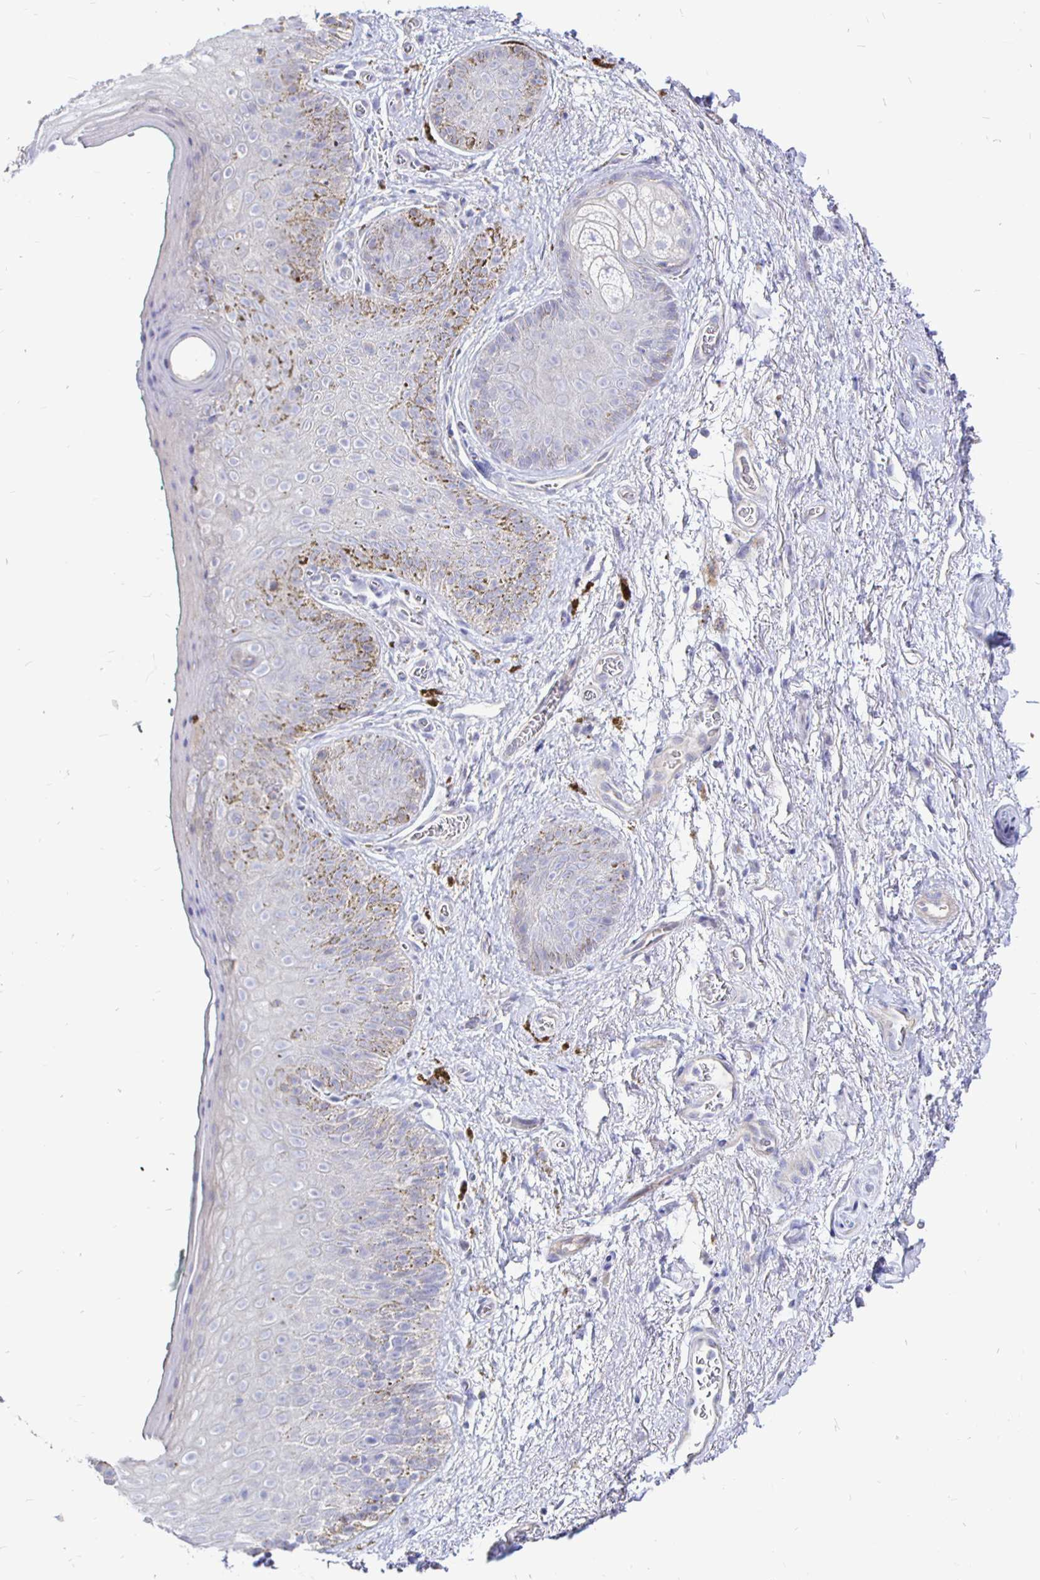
{"staining": {"intensity": "negative", "quantity": "none", "location": "none"}, "tissue": "adipose tissue", "cell_type": "Adipocytes", "image_type": "normal", "snomed": [{"axis": "morphology", "description": "Normal tissue, NOS"}, {"axis": "topography", "description": "Vulva"}, {"axis": "topography", "description": "Peripheral nerve tissue"}], "caption": "This is an immunohistochemistry (IHC) histopathology image of unremarkable adipose tissue. There is no staining in adipocytes.", "gene": "NECAB1", "patient": {"sex": "female", "age": 66}}